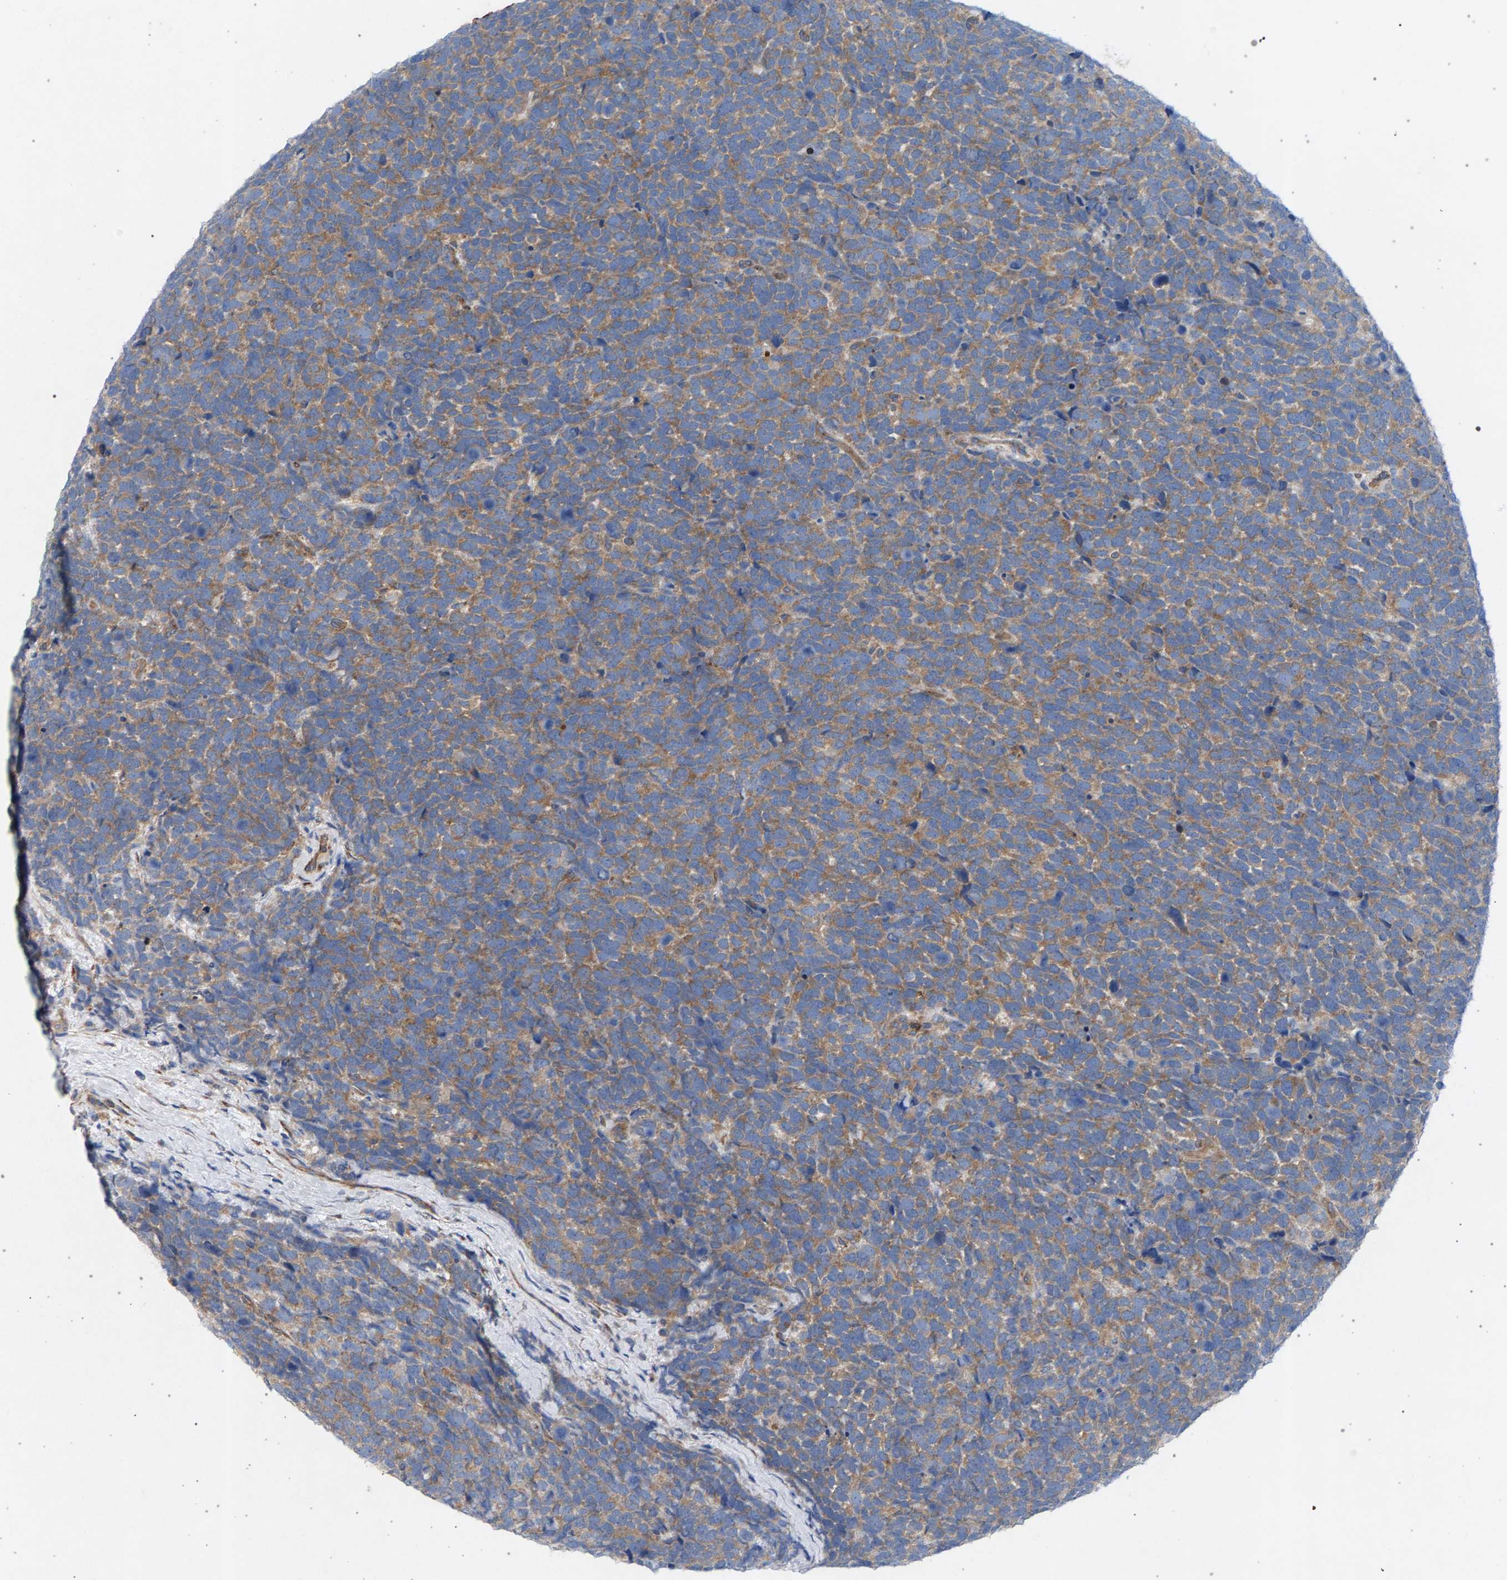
{"staining": {"intensity": "moderate", "quantity": ">75%", "location": "cytoplasmic/membranous"}, "tissue": "urothelial cancer", "cell_type": "Tumor cells", "image_type": "cancer", "snomed": [{"axis": "morphology", "description": "Urothelial carcinoma, High grade"}, {"axis": "topography", "description": "Urinary bladder"}], "caption": "Human urothelial cancer stained with a brown dye reveals moderate cytoplasmic/membranous positive staining in about >75% of tumor cells.", "gene": "MAMDC2", "patient": {"sex": "female", "age": 82}}